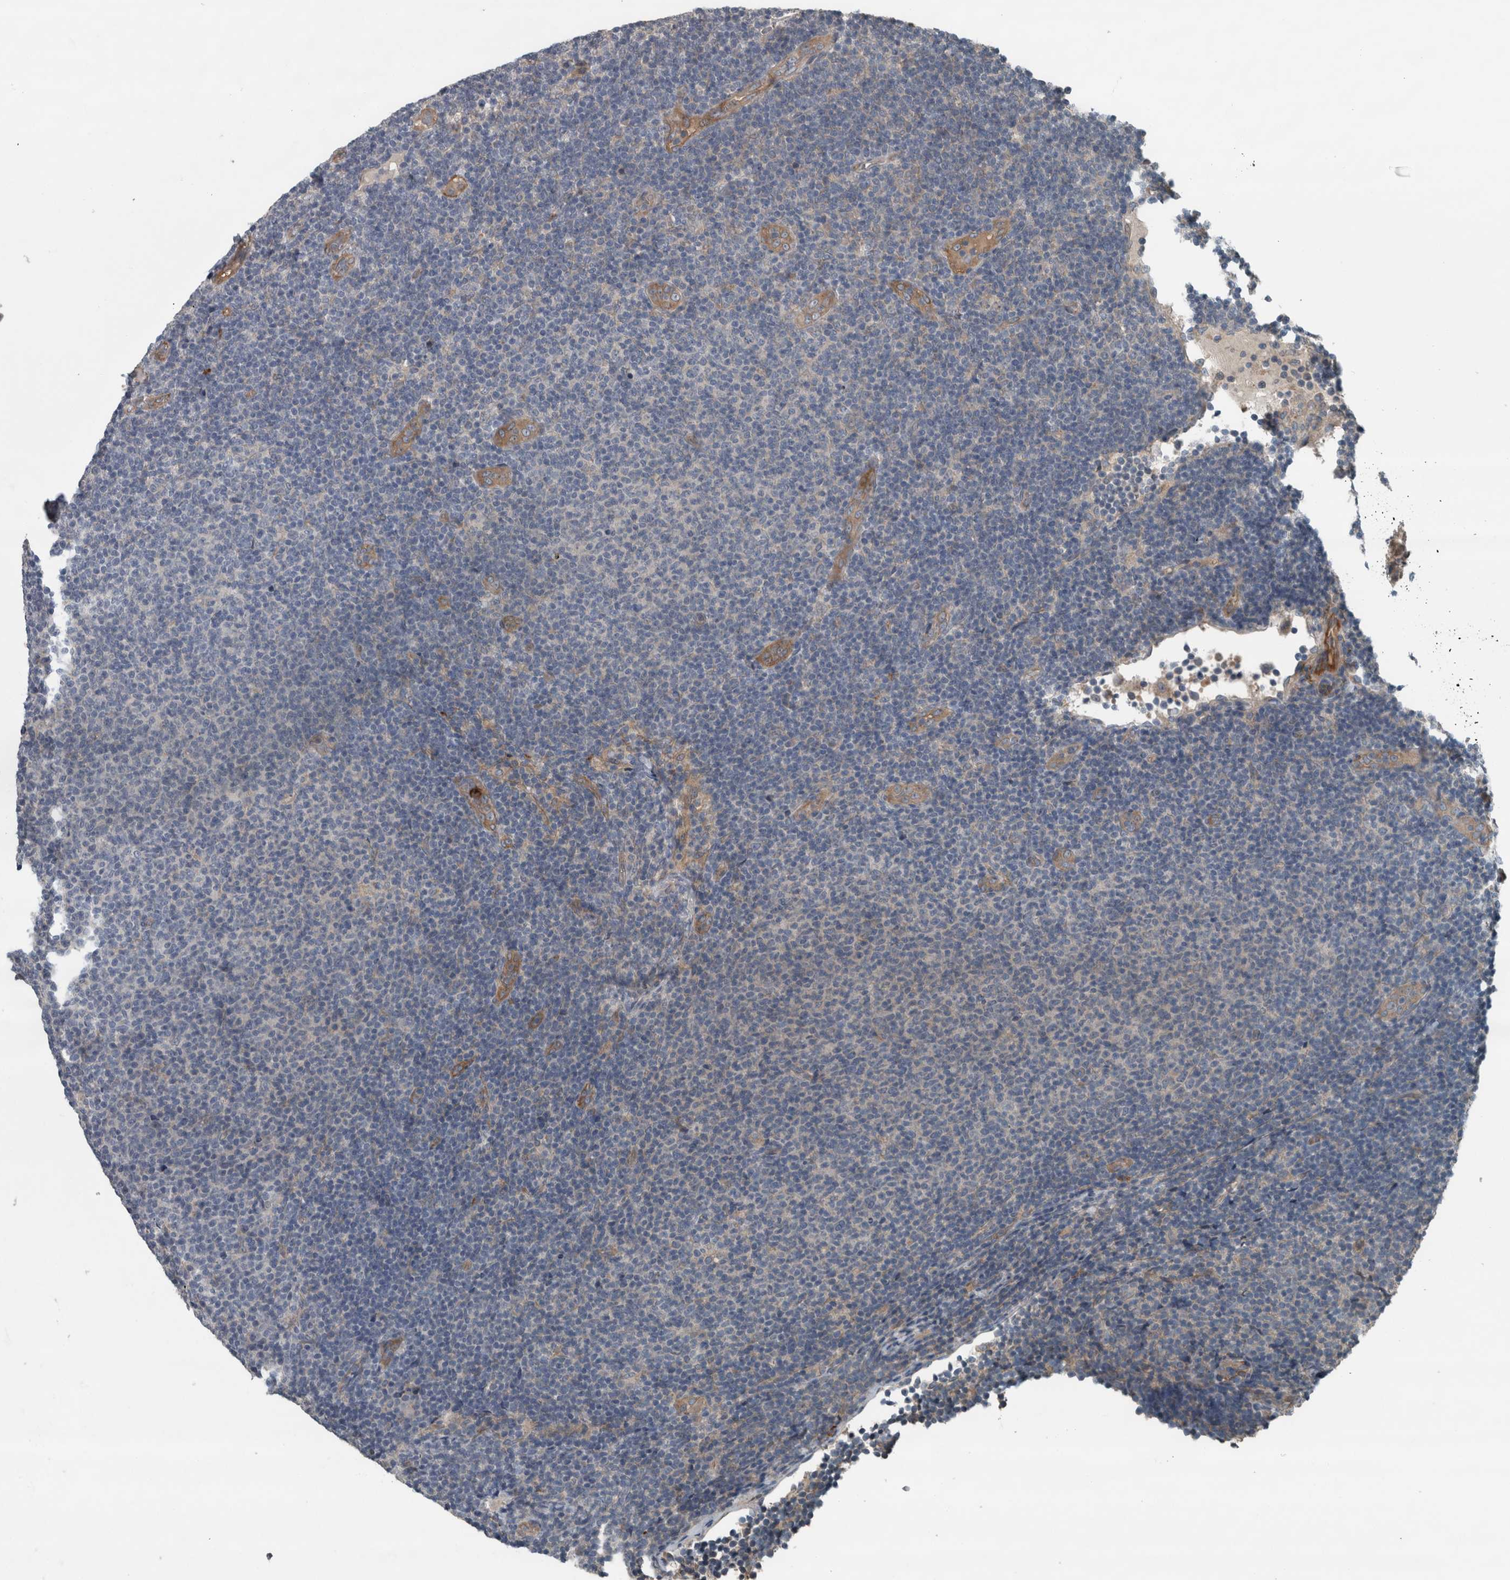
{"staining": {"intensity": "negative", "quantity": "none", "location": "none"}, "tissue": "lymphoma", "cell_type": "Tumor cells", "image_type": "cancer", "snomed": [{"axis": "morphology", "description": "Malignant lymphoma, non-Hodgkin's type, Low grade"}, {"axis": "topography", "description": "Lymph node"}], "caption": "Immunohistochemistry (IHC) of low-grade malignant lymphoma, non-Hodgkin's type reveals no staining in tumor cells.", "gene": "EXOC8", "patient": {"sex": "male", "age": 66}}